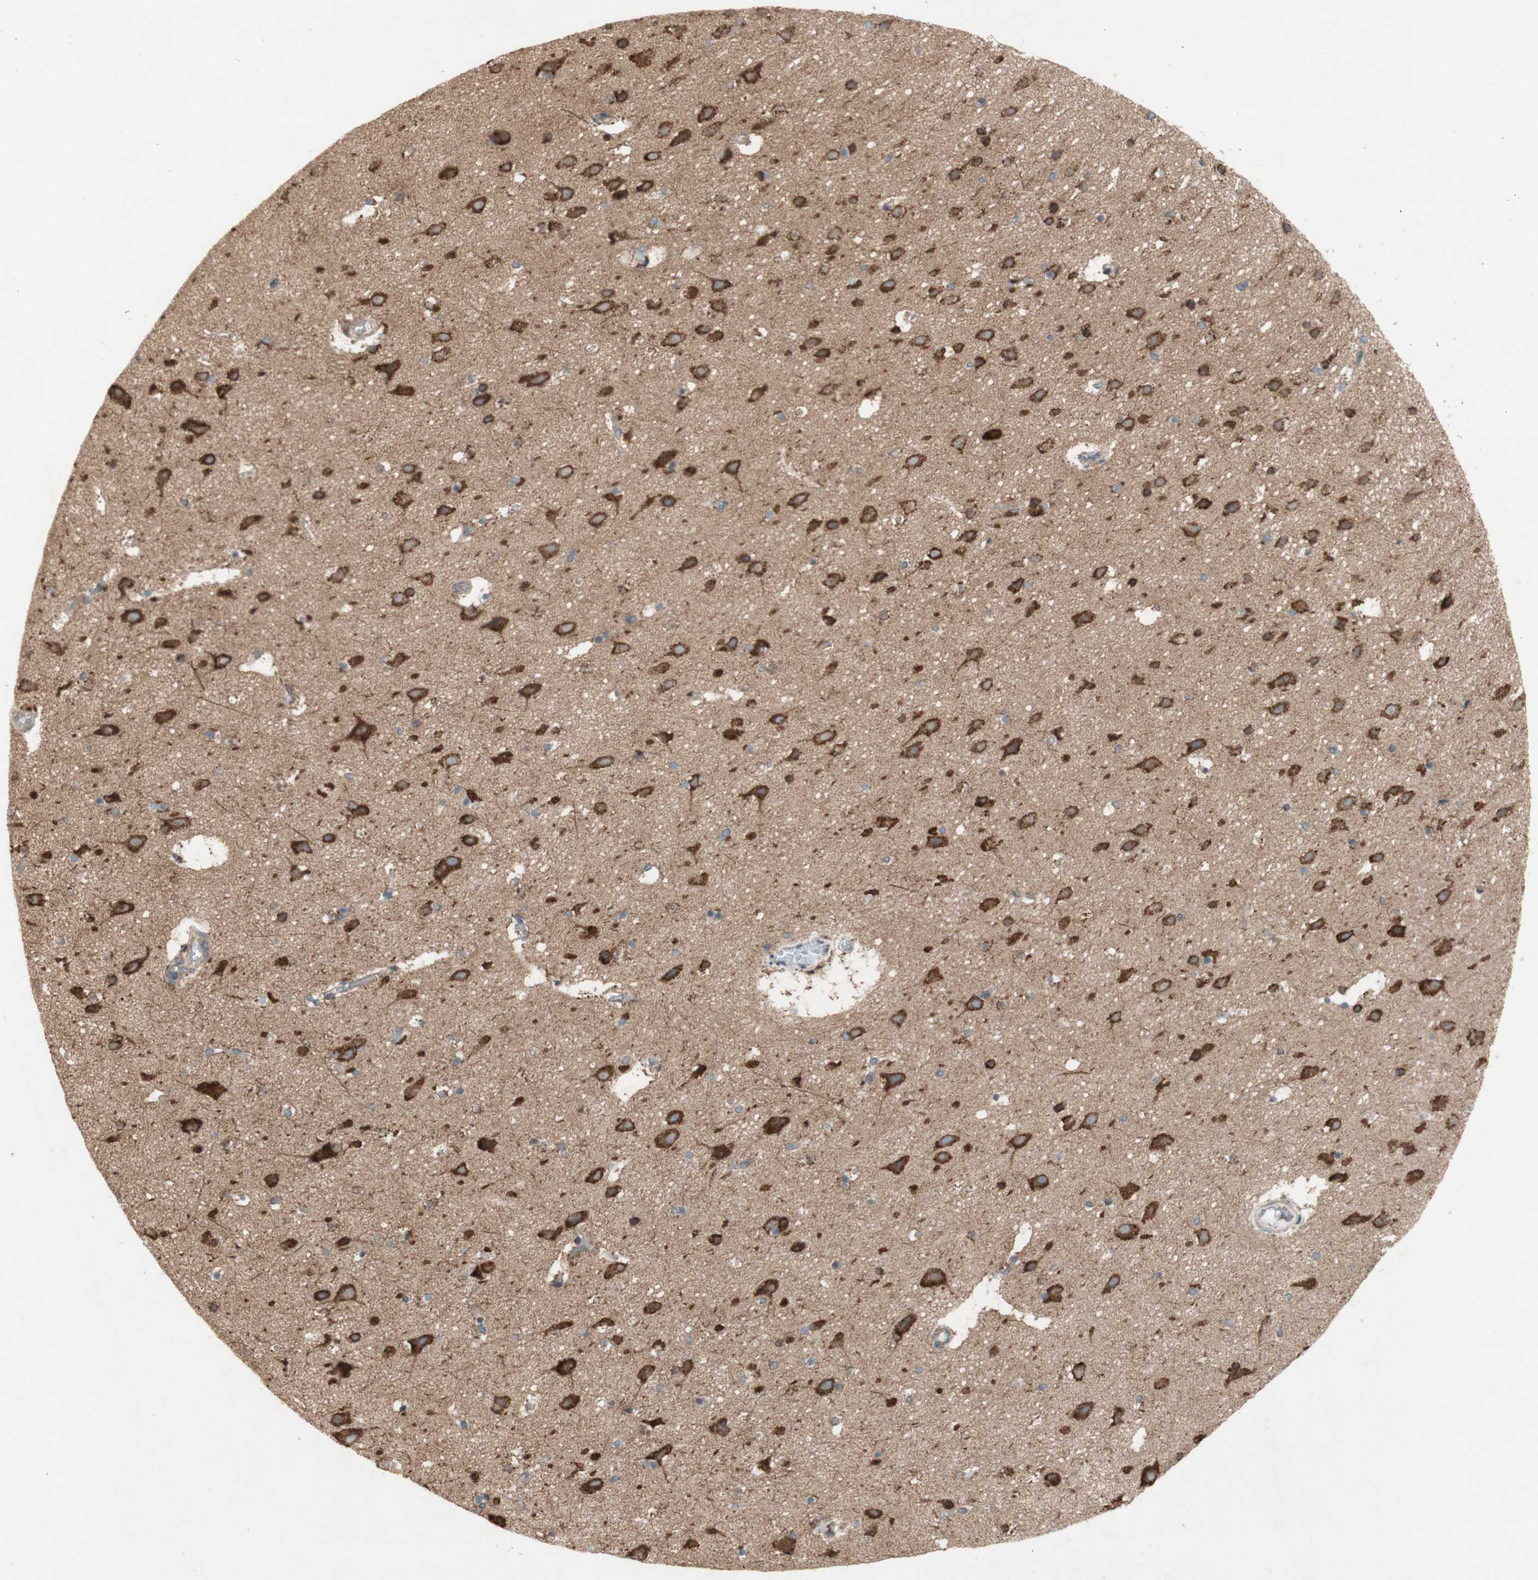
{"staining": {"intensity": "weak", "quantity": "25%-75%", "location": "cytoplasmic/membranous"}, "tissue": "cerebral cortex", "cell_type": "Endothelial cells", "image_type": "normal", "snomed": [{"axis": "morphology", "description": "Normal tissue, NOS"}, {"axis": "topography", "description": "Cerebral cortex"}], "caption": "High-magnification brightfield microscopy of unremarkable cerebral cortex stained with DAB (brown) and counterstained with hematoxylin (blue). endothelial cells exhibit weak cytoplasmic/membranous expression is appreciated in approximately25%-75% of cells. Nuclei are stained in blue.", "gene": "SOCS2", "patient": {"sex": "male", "age": 45}}